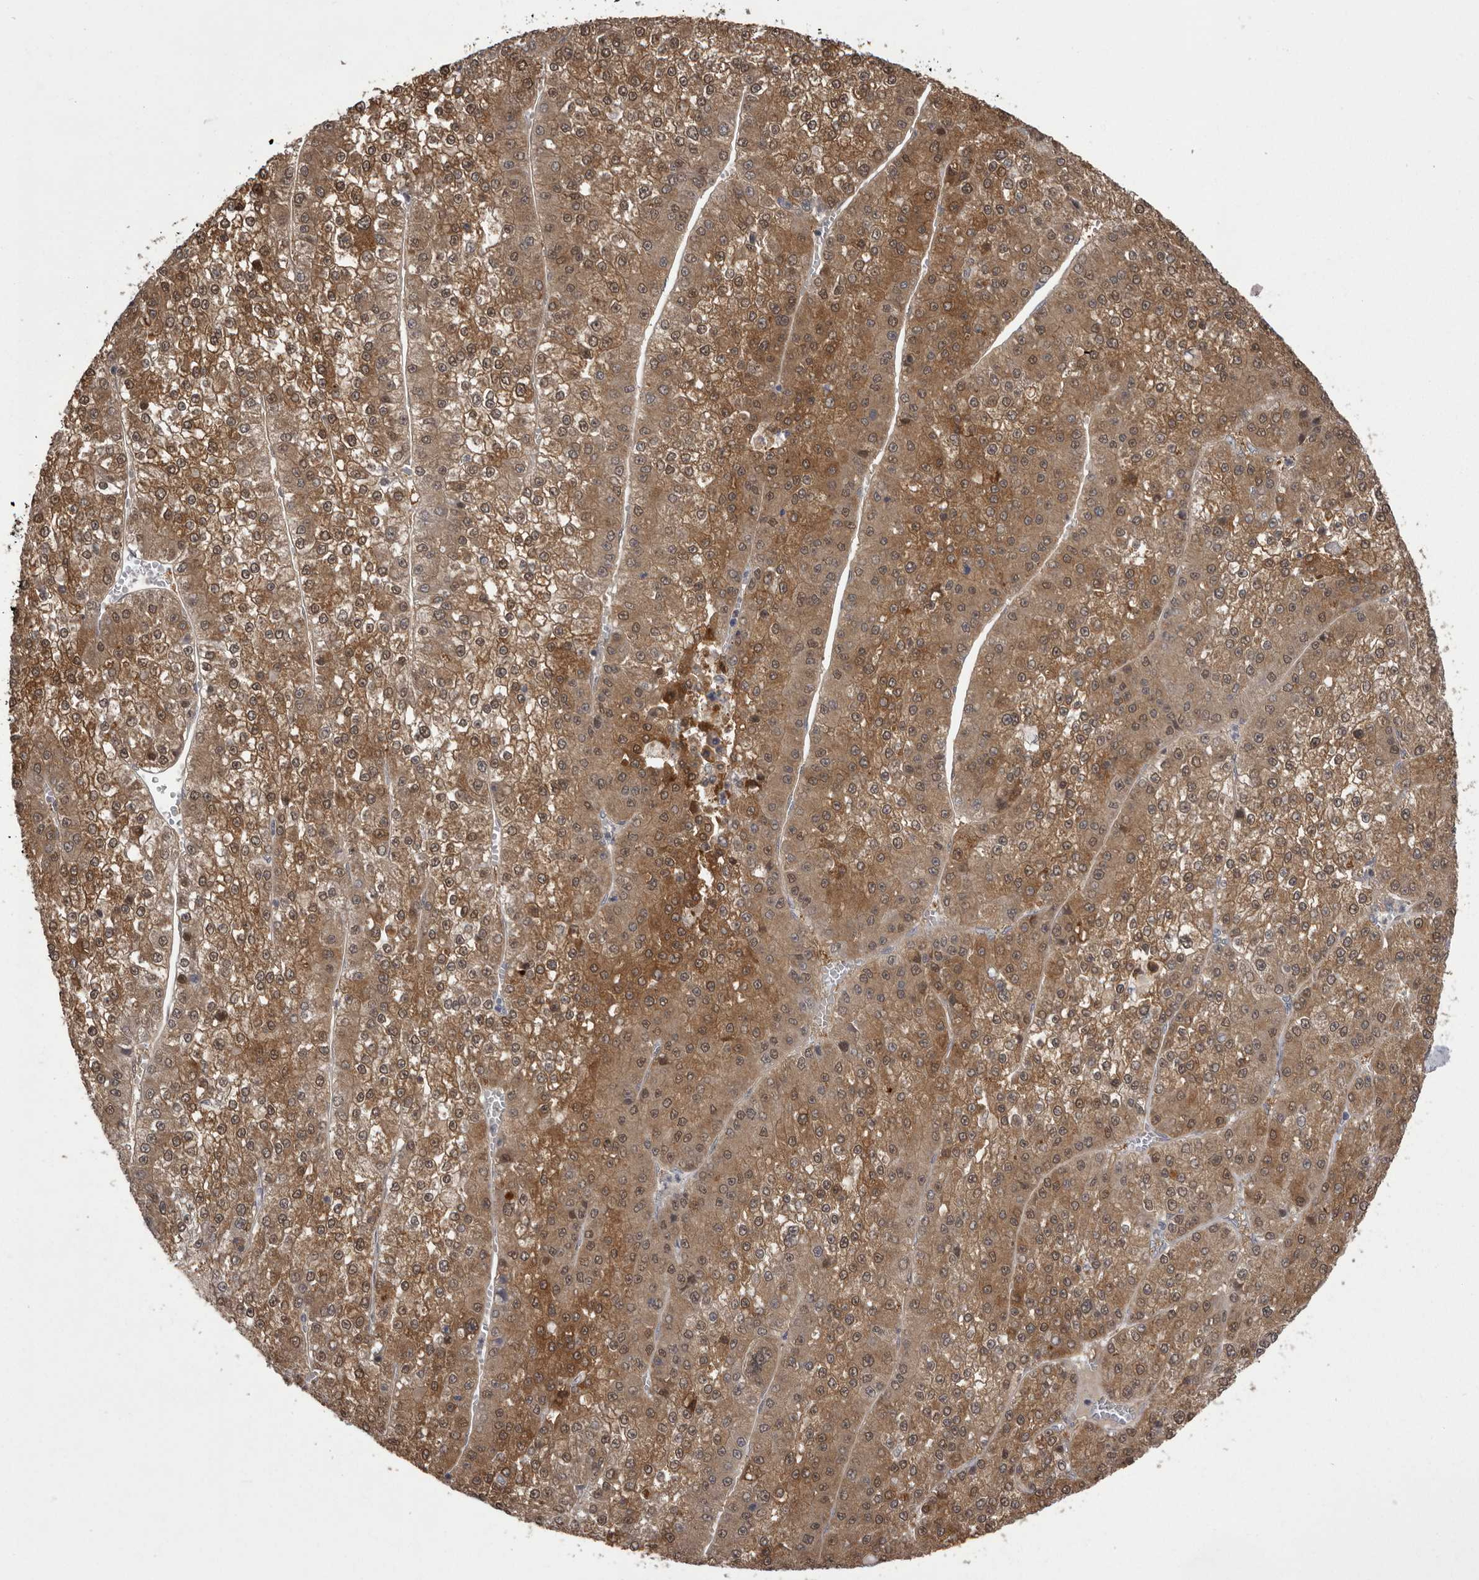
{"staining": {"intensity": "moderate", "quantity": ">75%", "location": "cytoplasmic/membranous"}, "tissue": "liver cancer", "cell_type": "Tumor cells", "image_type": "cancer", "snomed": [{"axis": "morphology", "description": "Carcinoma, Hepatocellular, NOS"}, {"axis": "topography", "description": "Liver"}], "caption": "Brown immunohistochemical staining in hepatocellular carcinoma (liver) demonstrates moderate cytoplasmic/membranous staining in about >75% of tumor cells. Immunohistochemistry (ihc) stains the protein of interest in brown and the nuclei are stained blue.", "gene": "MDH1", "patient": {"sex": "female", "age": 73}}